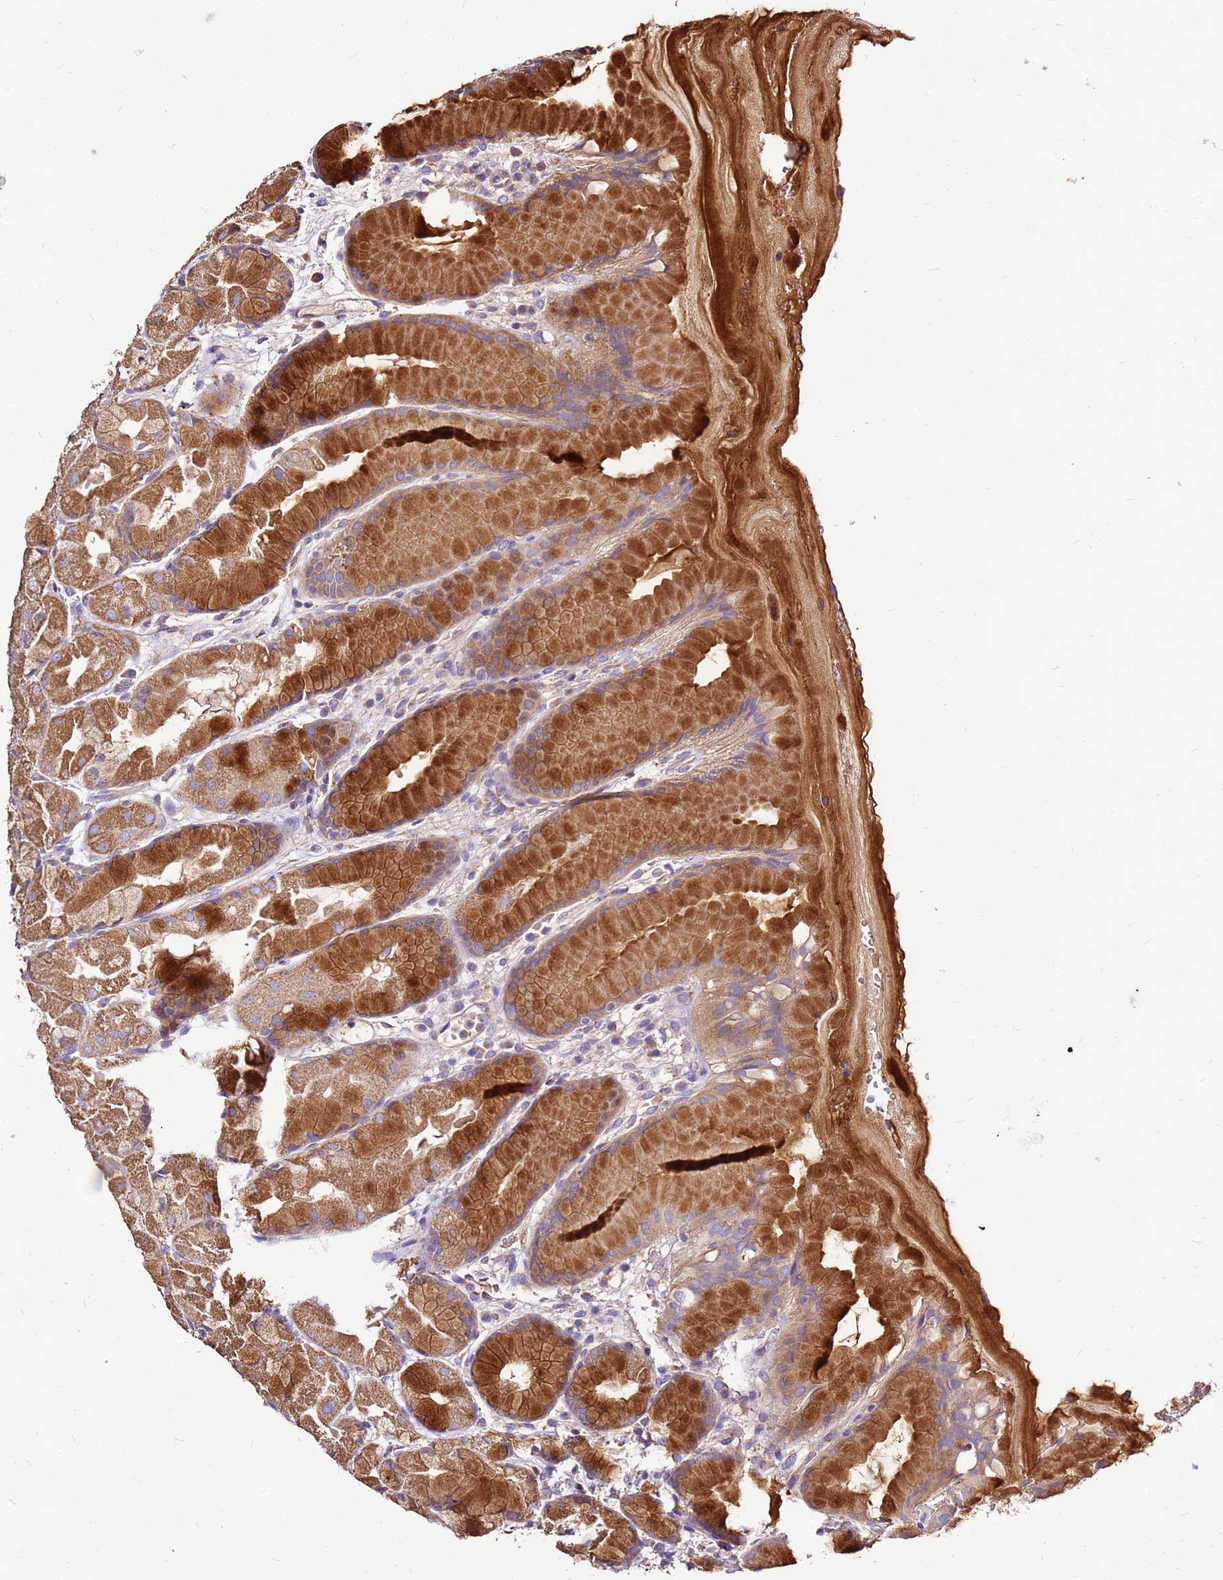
{"staining": {"intensity": "strong", "quantity": ">75%", "location": "cytoplasmic/membranous"}, "tissue": "stomach", "cell_type": "Glandular cells", "image_type": "normal", "snomed": [{"axis": "morphology", "description": "Normal tissue, NOS"}, {"axis": "topography", "description": "Stomach"}], "caption": "This is a histology image of immunohistochemistry (IHC) staining of benign stomach, which shows strong positivity in the cytoplasmic/membranous of glandular cells.", "gene": "EXD3", "patient": {"sex": "male", "age": 57}}